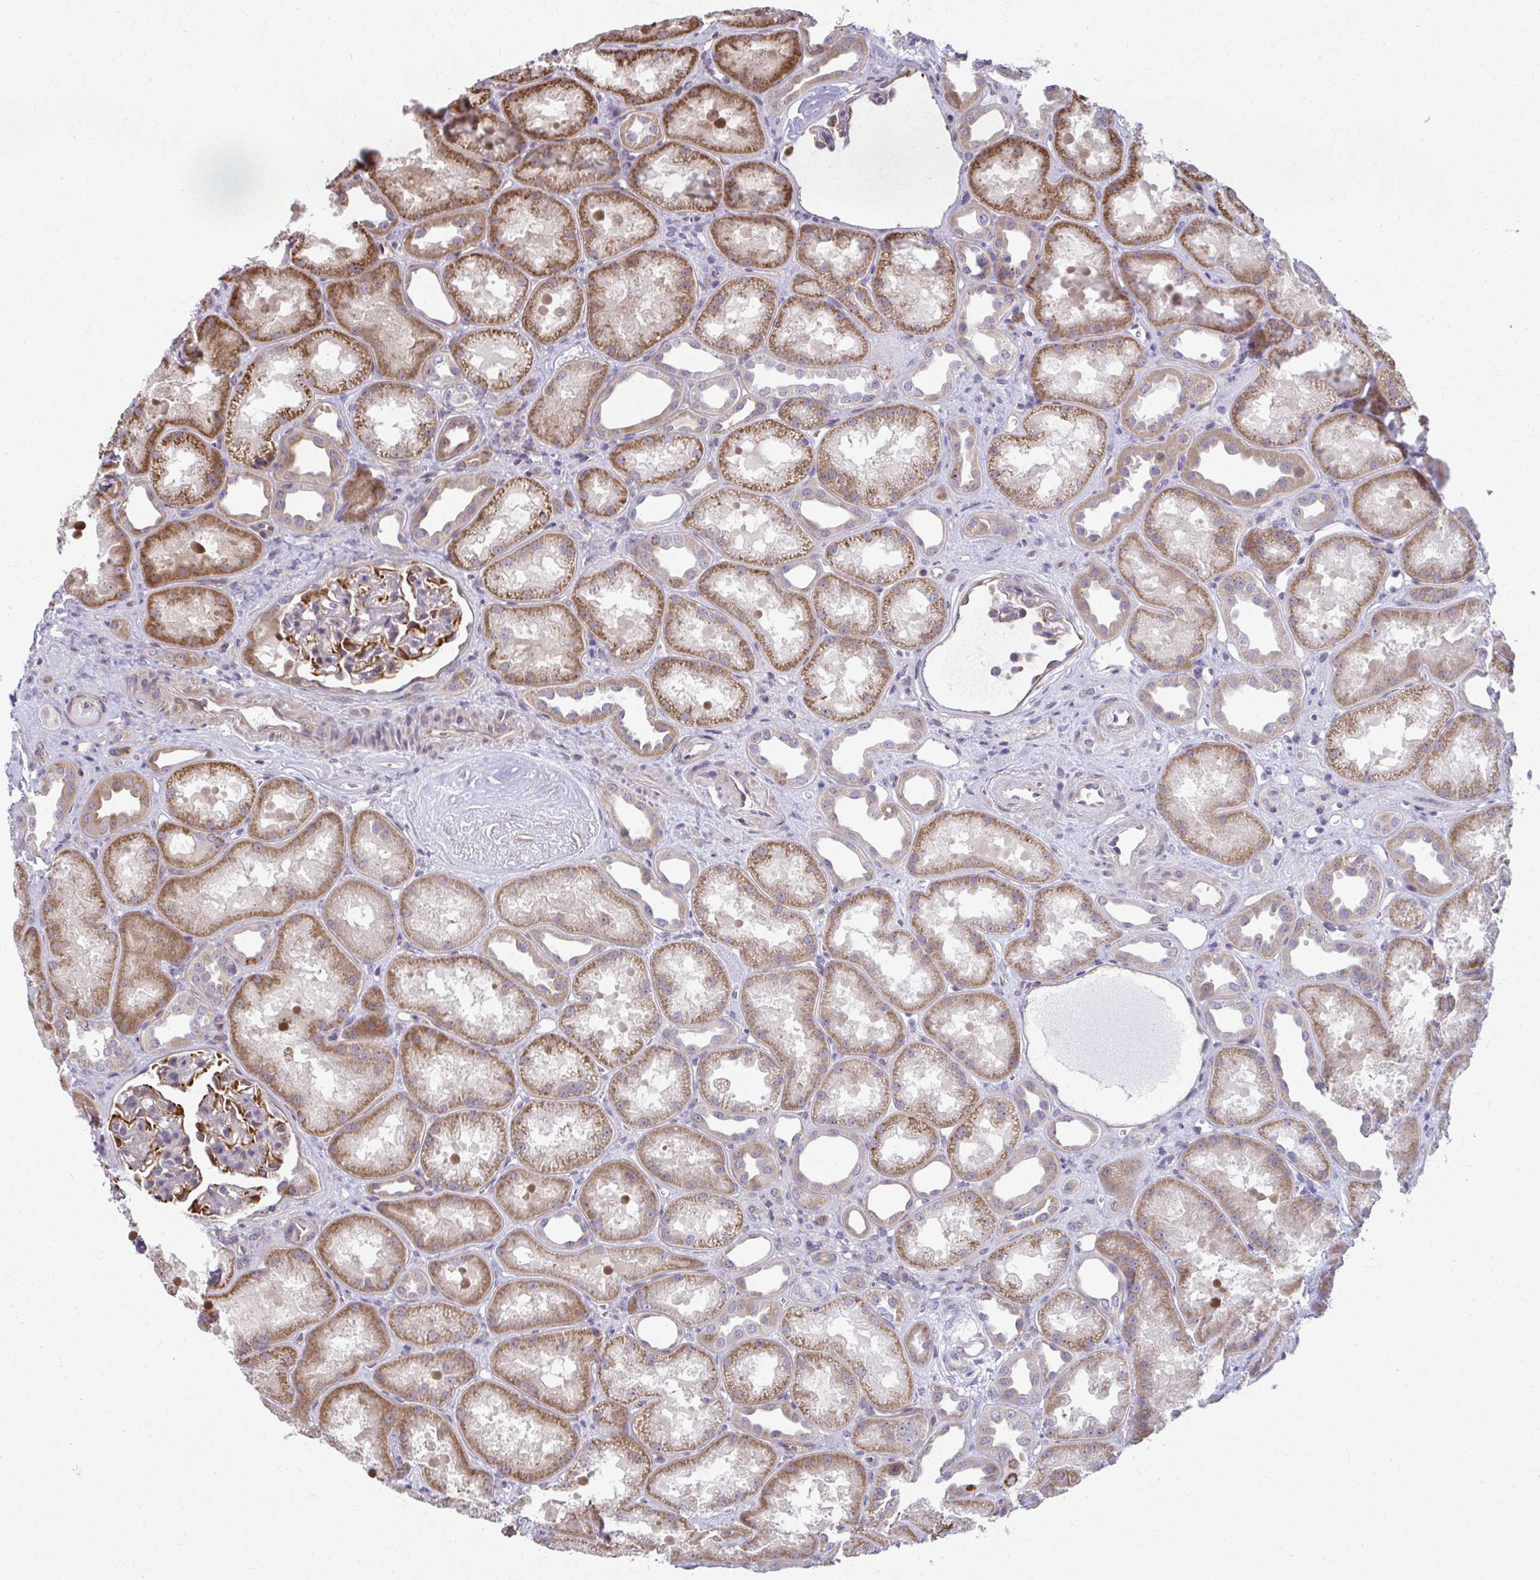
{"staining": {"intensity": "moderate", "quantity": "<25%", "location": "cytoplasmic/membranous"}, "tissue": "kidney", "cell_type": "Cells in glomeruli", "image_type": "normal", "snomed": [{"axis": "morphology", "description": "Normal tissue, NOS"}, {"axis": "topography", "description": "Kidney"}], "caption": "Brown immunohistochemical staining in benign kidney shows moderate cytoplasmic/membranous positivity in about <25% of cells in glomeruli. (Stains: DAB in brown, nuclei in blue, Microscopy: brightfield microscopy at high magnification).", "gene": "MAF1", "patient": {"sex": "male", "age": 61}}